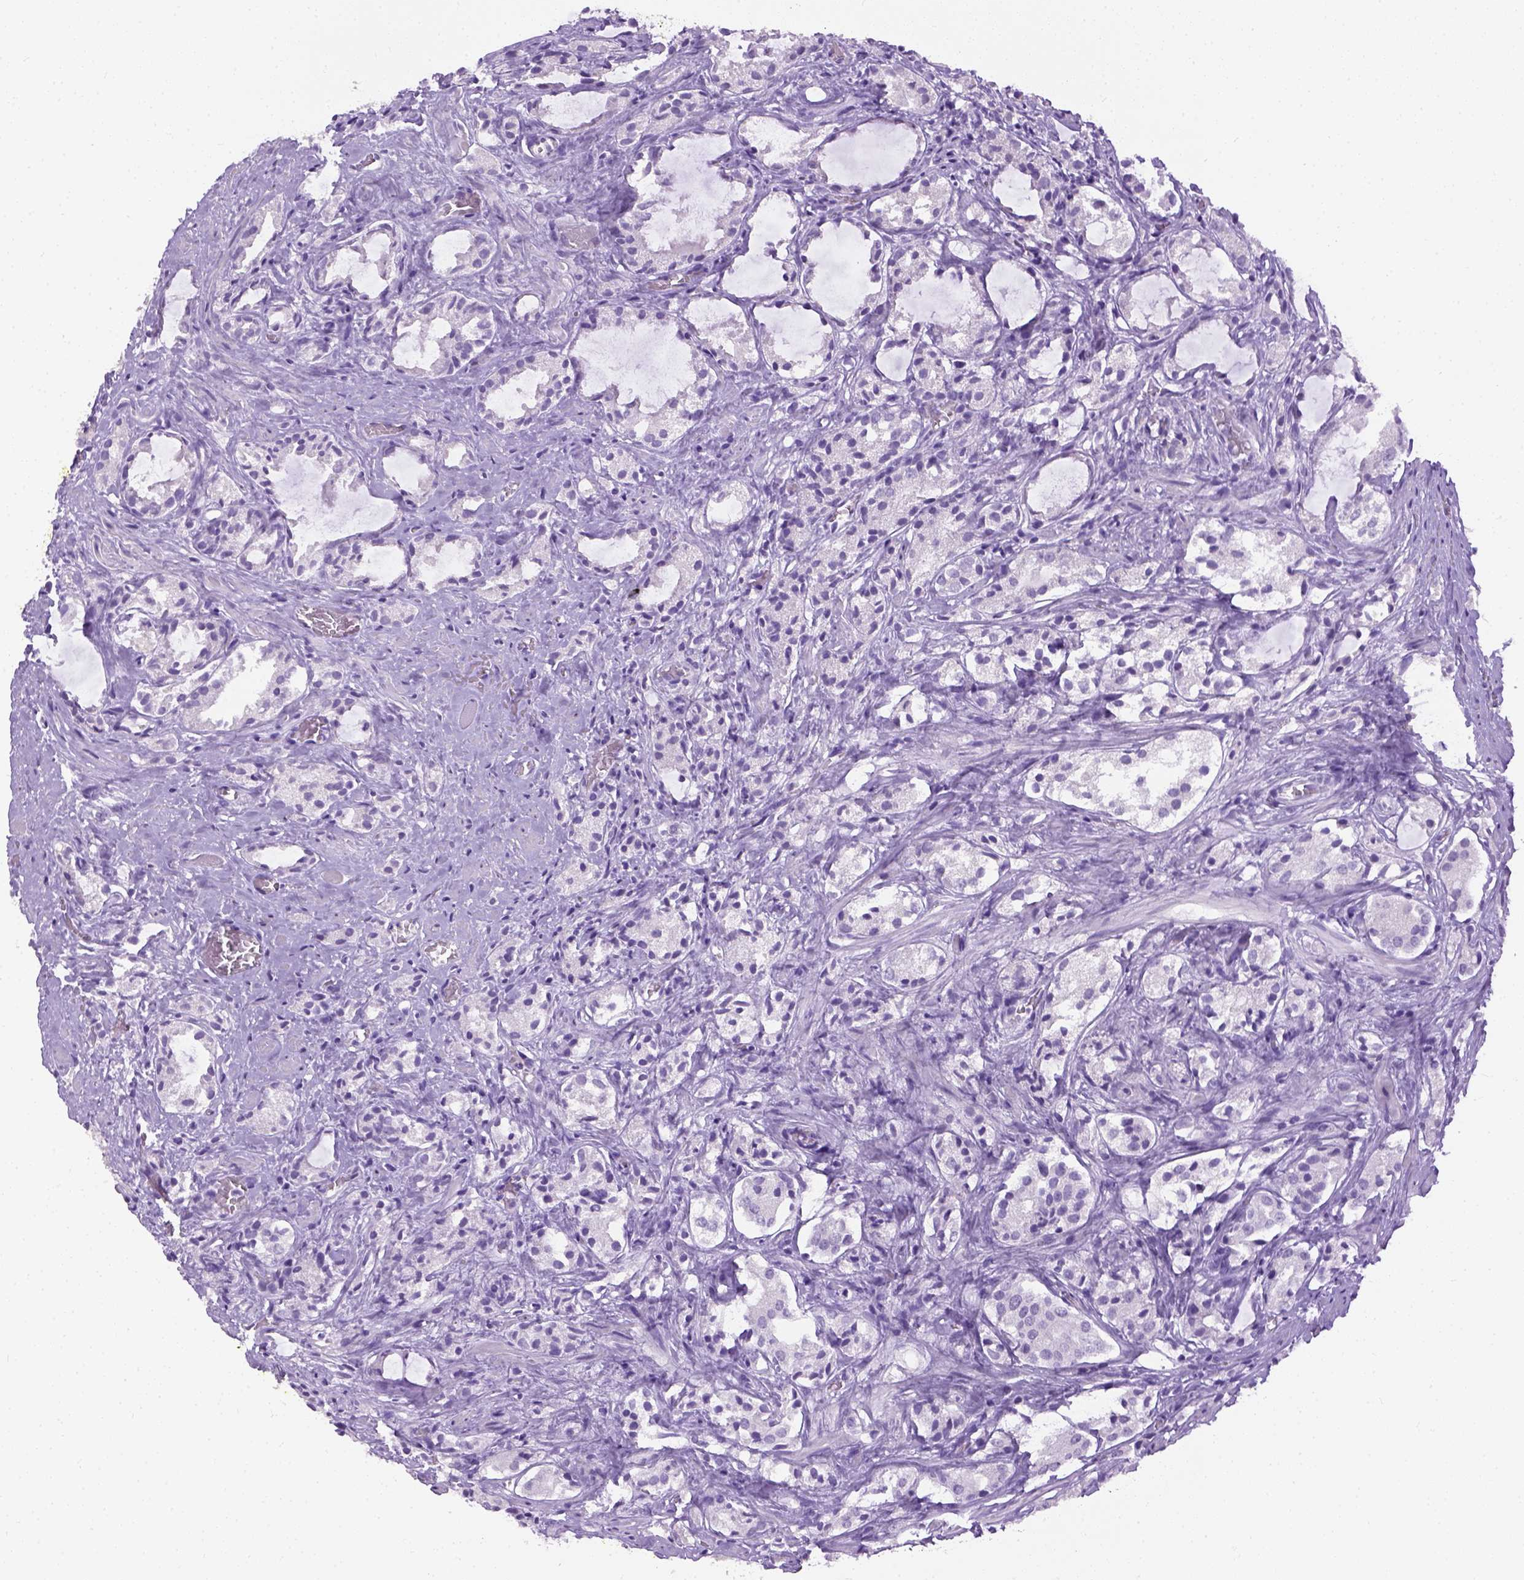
{"staining": {"intensity": "negative", "quantity": "none", "location": "none"}, "tissue": "prostate cancer", "cell_type": "Tumor cells", "image_type": "cancer", "snomed": [{"axis": "morphology", "description": "Adenocarcinoma, NOS"}, {"axis": "topography", "description": "Prostate"}], "caption": "Tumor cells are negative for protein expression in human prostate adenocarcinoma.", "gene": "CYP24A1", "patient": {"sex": "male", "age": 66}}